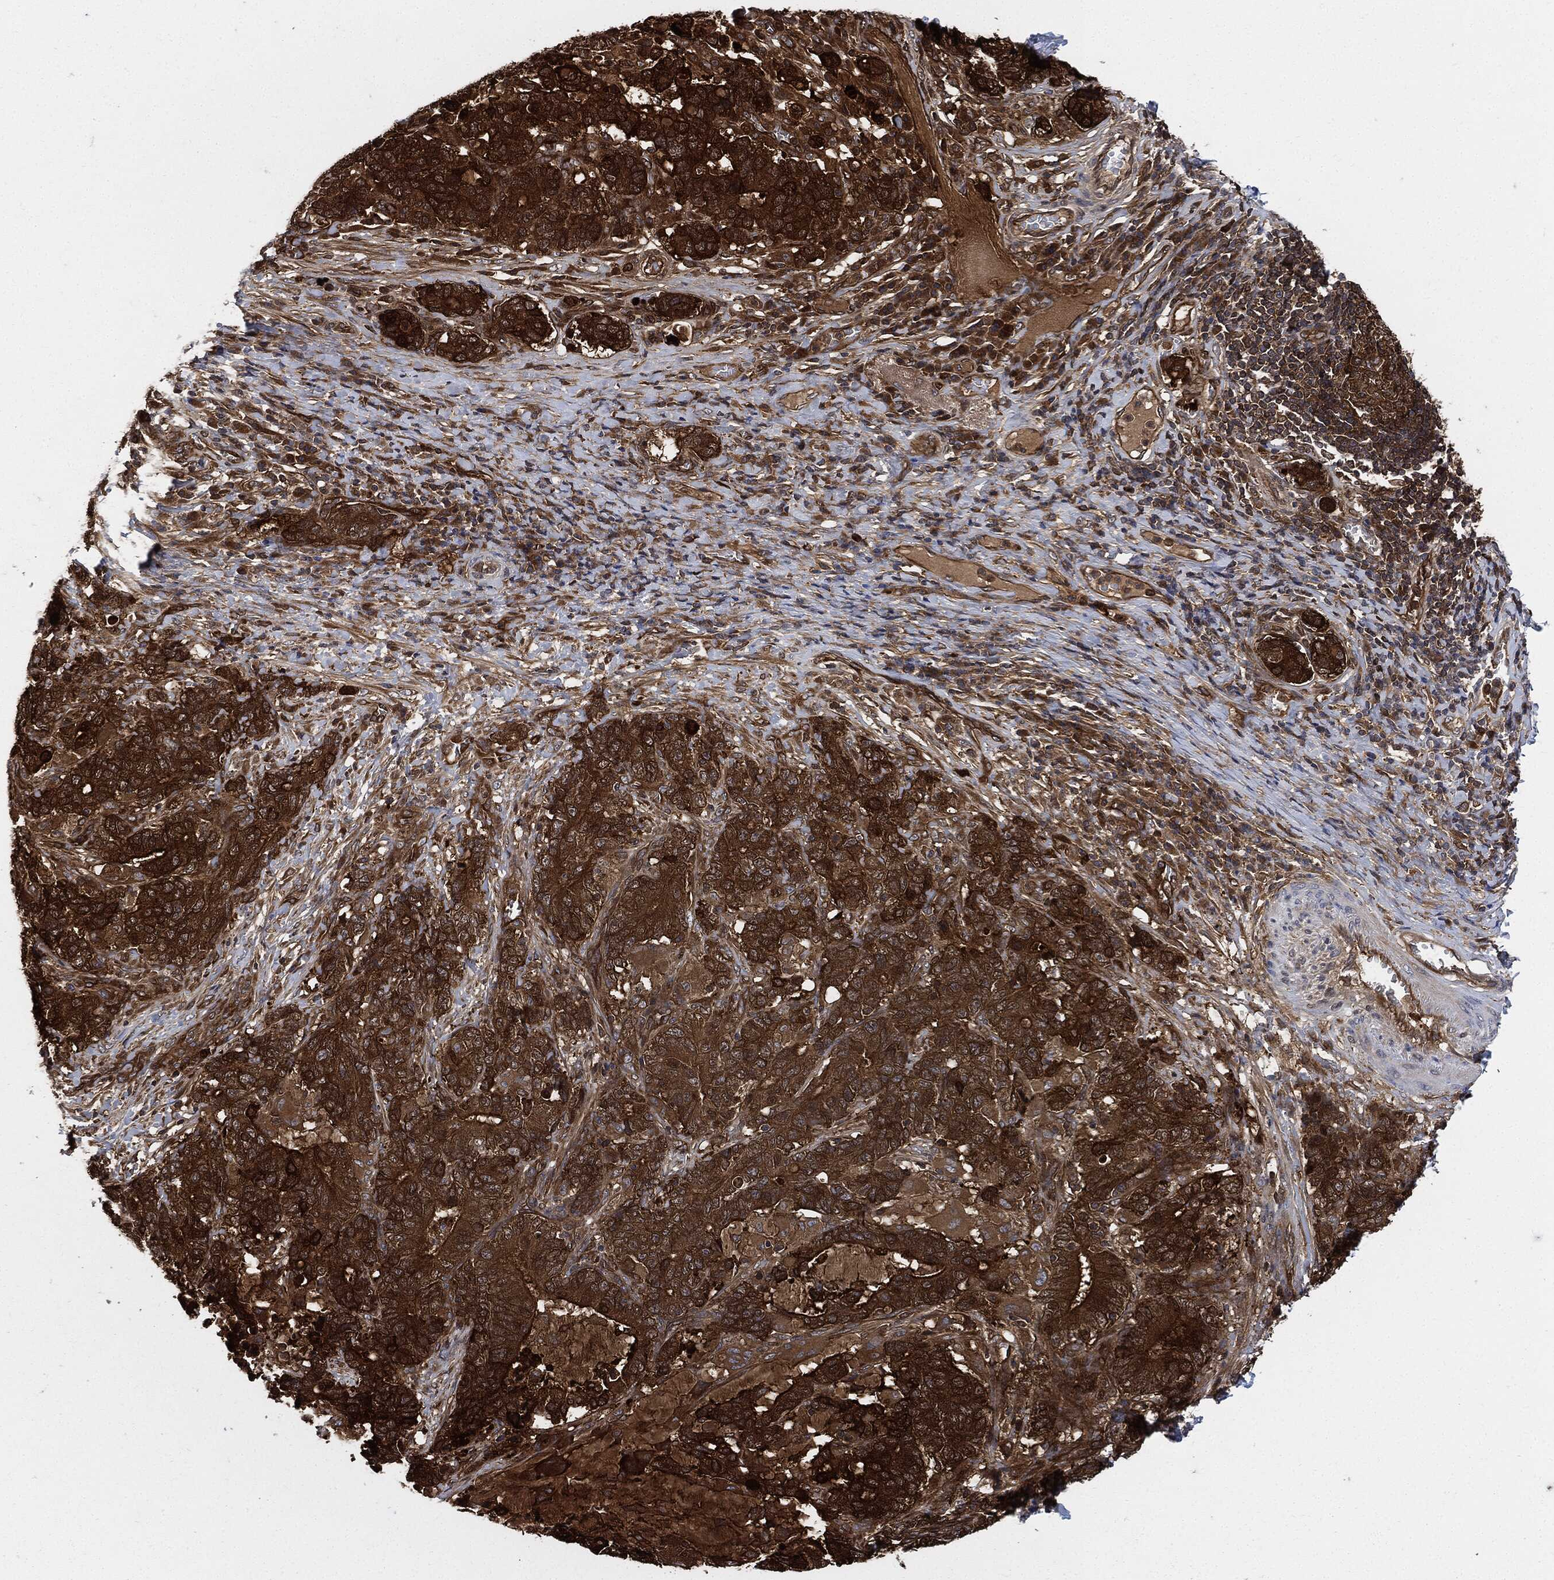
{"staining": {"intensity": "strong", "quantity": ">75%", "location": "cytoplasmic/membranous"}, "tissue": "stomach cancer", "cell_type": "Tumor cells", "image_type": "cancer", "snomed": [{"axis": "morphology", "description": "Normal tissue, NOS"}, {"axis": "morphology", "description": "Adenocarcinoma, NOS"}, {"axis": "topography", "description": "Stomach"}], "caption": "About >75% of tumor cells in stomach cancer (adenocarcinoma) display strong cytoplasmic/membranous protein positivity as visualized by brown immunohistochemical staining.", "gene": "XPNPEP1", "patient": {"sex": "female", "age": 64}}